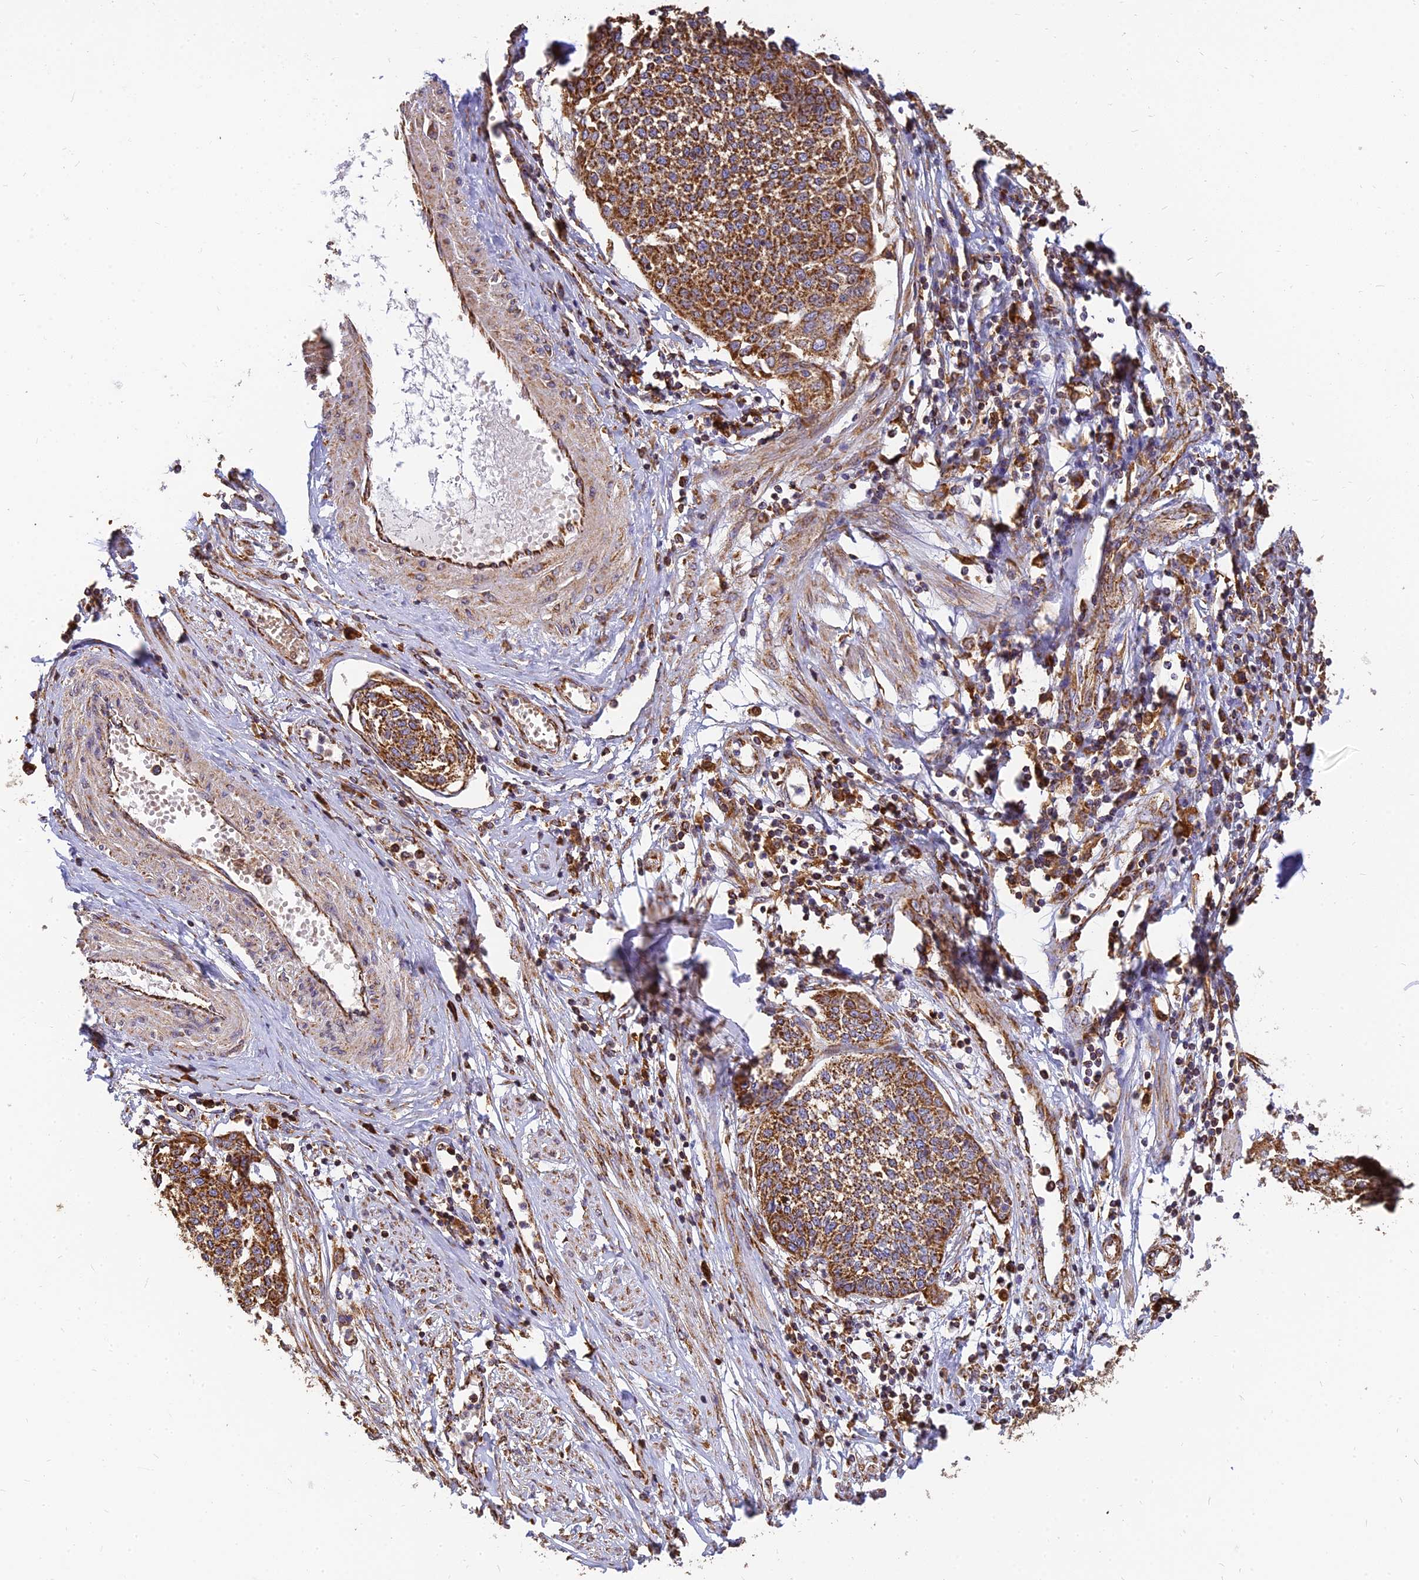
{"staining": {"intensity": "strong", "quantity": ">75%", "location": "cytoplasmic/membranous"}, "tissue": "cervical cancer", "cell_type": "Tumor cells", "image_type": "cancer", "snomed": [{"axis": "morphology", "description": "Squamous cell carcinoma, NOS"}, {"axis": "topography", "description": "Cervix"}], "caption": "This is an image of immunohistochemistry (IHC) staining of squamous cell carcinoma (cervical), which shows strong expression in the cytoplasmic/membranous of tumor cells.", "gene": "THUMPD2", "patient": {"sex": "female", "age": 34}}